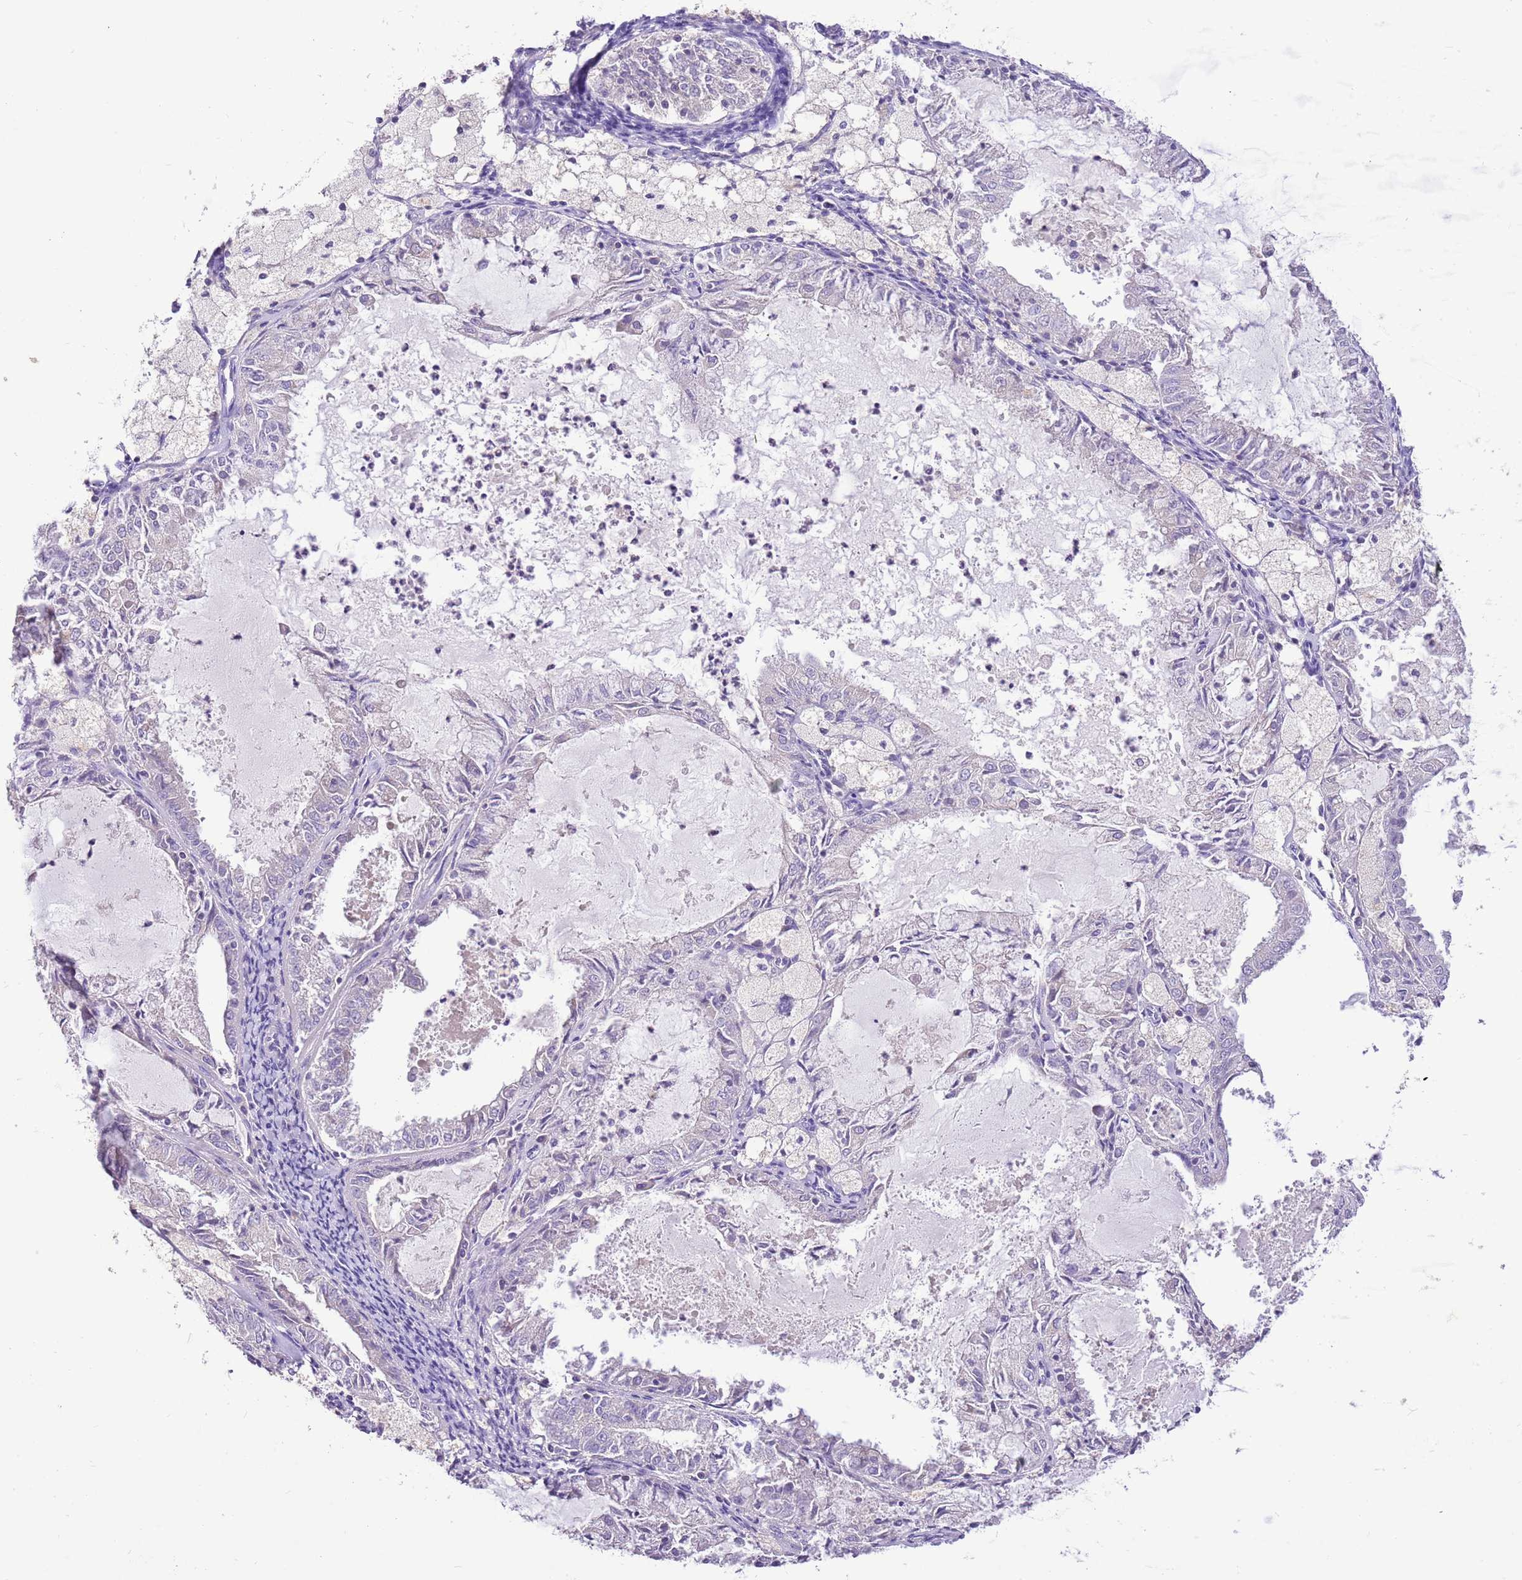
{"staining": {"intensity": "negative", "quantity": "none", "location": "none"}, "tissue": "endometrial cancer", "cell_type": "Tumor cells", "image_type": "cancer", "snomed": [{"axis": "morphology", "description": "Adenocarcinoma, NOS"}, {"axis": "topography", "description": "Endometrium"}], "caption": "This is a image of immunohistochemistry (IHC) staining of endometrial adenocarcinoma, which shows no positivity in tumor cells.", "gene": "GLCE", "patient": {"sex": "female", "age": 57}}